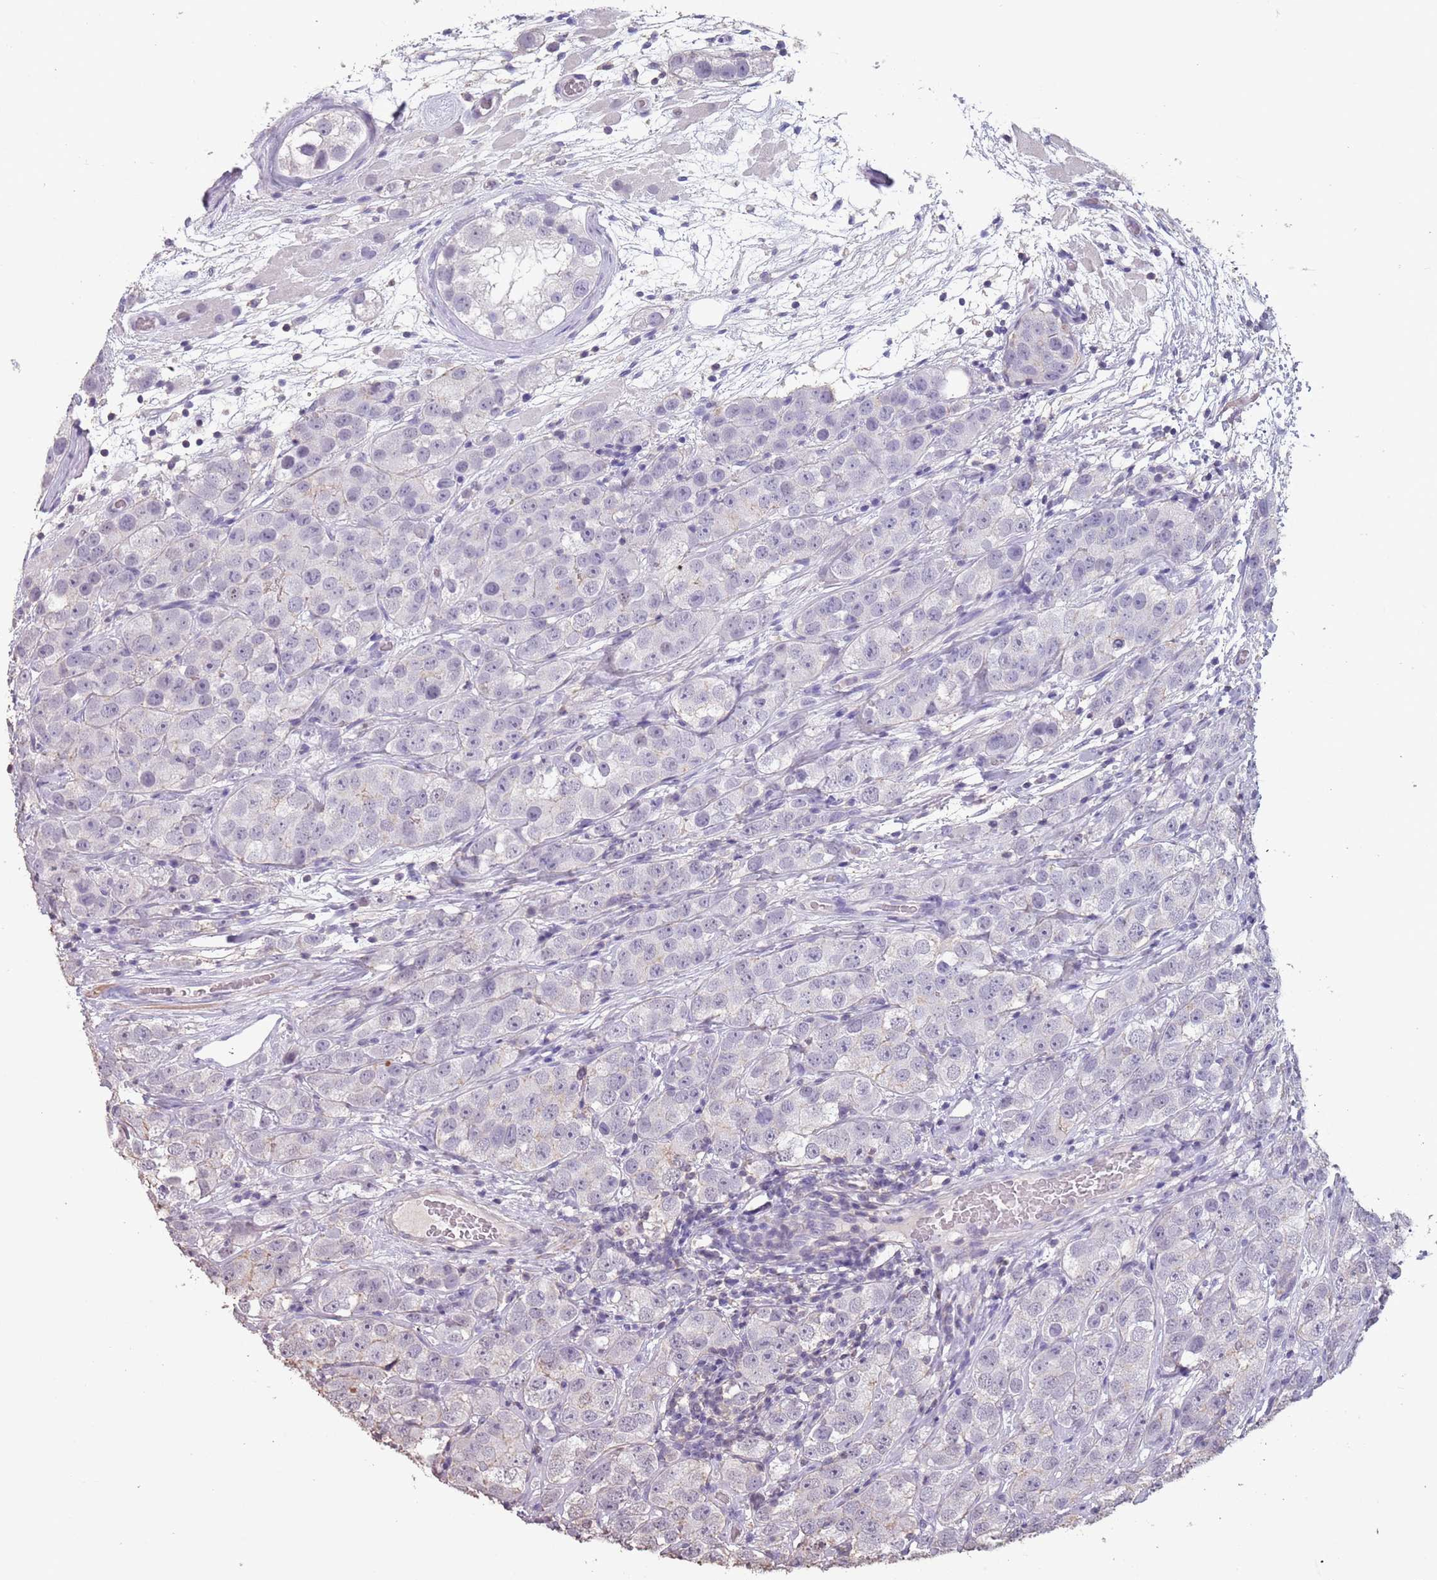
{"staining": {"intensity": "negative", "quantity": "none", "location": "none"}, "tissue": "testis cancer", "cell_type": "Tumor cells", "image_type": "cancer", "snomed": [{"axis": "morphology", "description": "Seminoma, NOS"}, {"axis": "topography", "description": "Testis"}], "caption": "Tumor cells show no significant staining in seminoma (testis). (DAB IHC visualized using brightfield microscopy, high magnification).", "gene": "SUN5", "patient": {"sex": "male", "age": 28}}